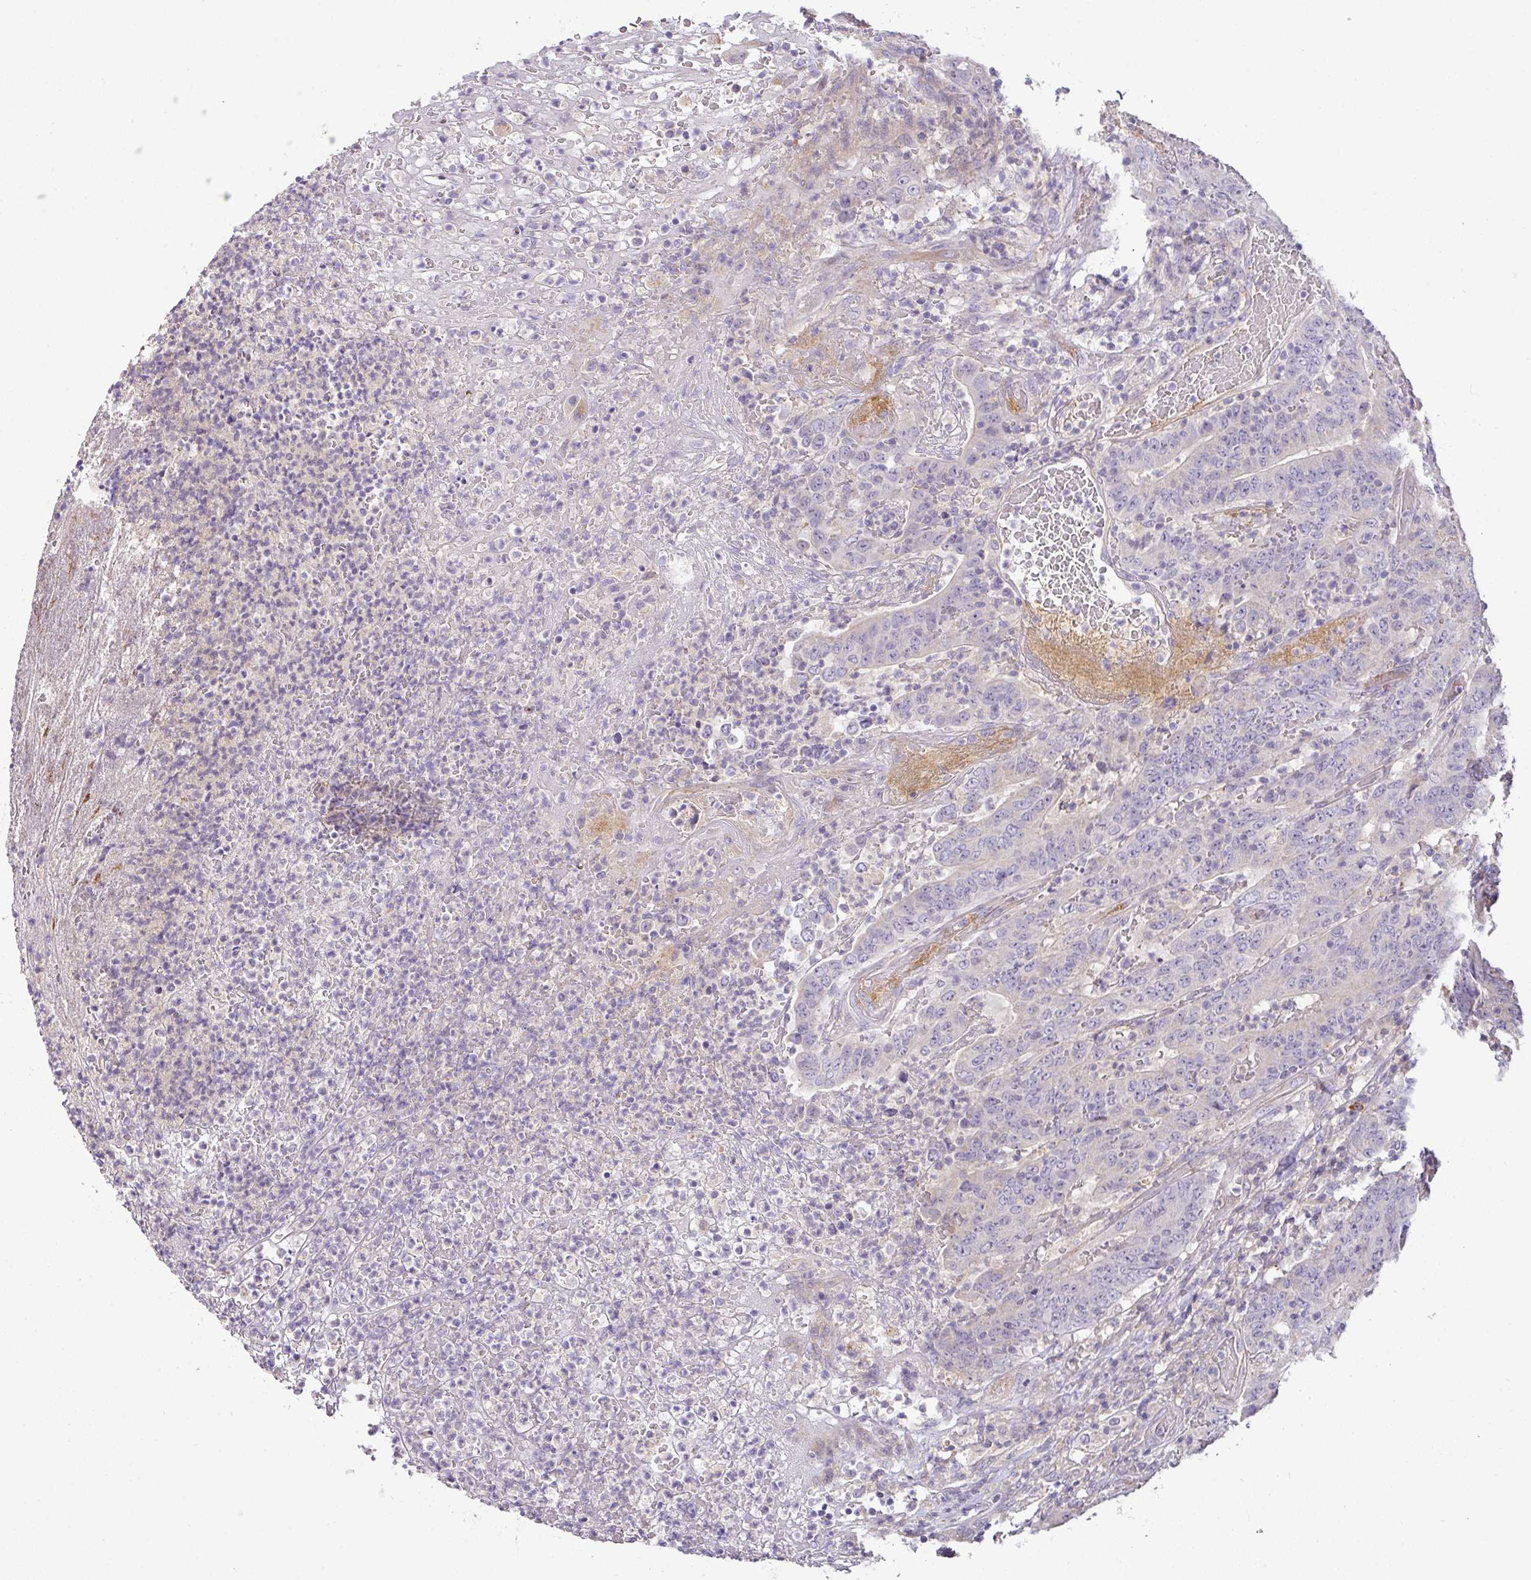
{"staining": {"intensity": "negative", "quantity": "none", "location": "none"}, "tissue": "colorectal cancer", "cell_type": "Tumor cells", "image_type": "cancer", "snomed": [{"axis": "morphology", "description": "Adenocarcinoma, NOS"}, {"axis": "topography", "description": "Colon"}], "caption": "The photomicrograph demonstrates no significant positivity in tumor cells of colorectal cancer (adenocarcinoma).", "gene": "HOXC13", "patient": {"sex": "female", "age": 75}}